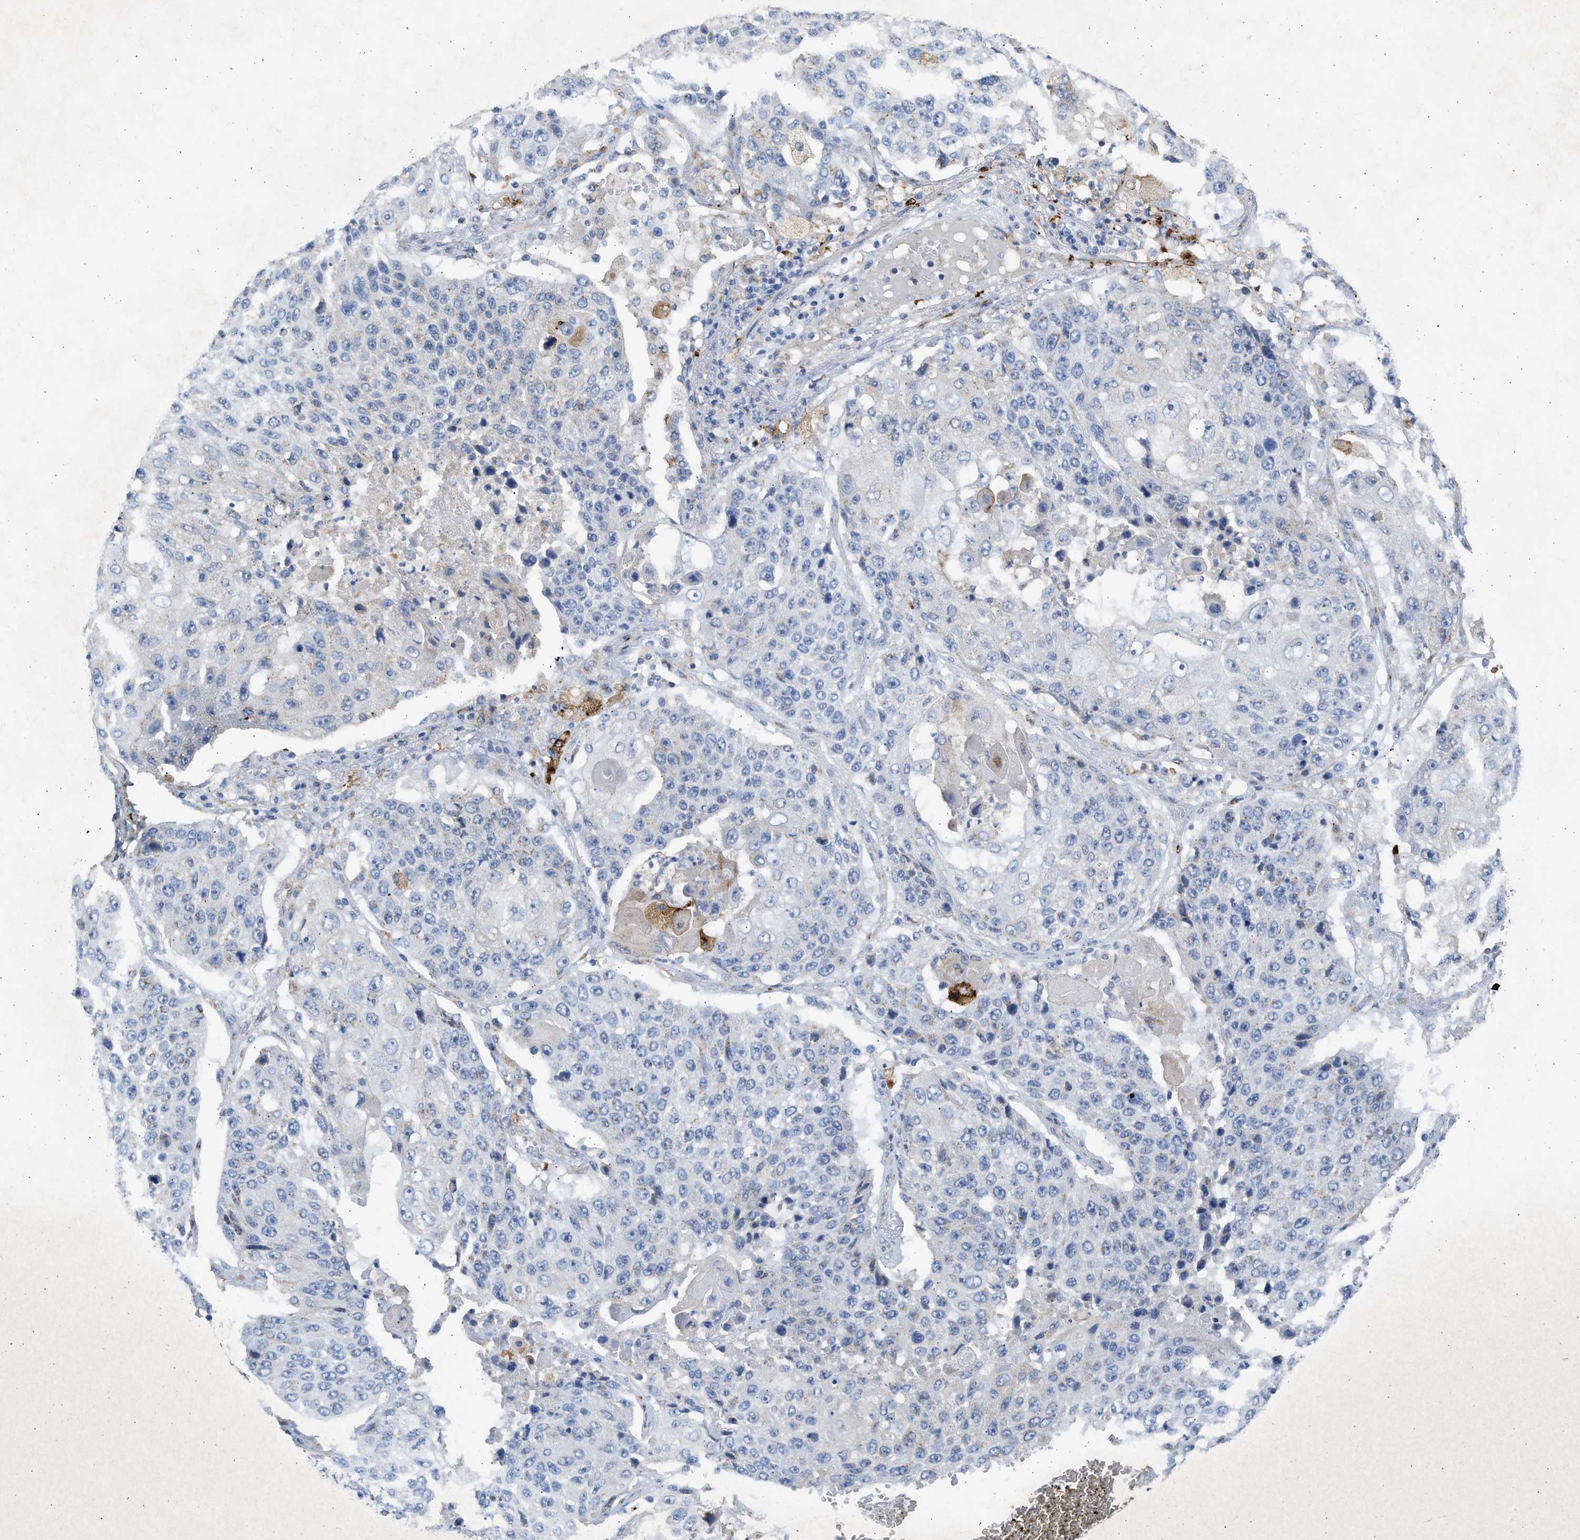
{"staining": {"intensity": "negative", "quantity": "none", "location": "none"}, "tissue": "lung cancer", "cell_type": "Tumor cells", "image_type": "cancer", "snomed": [{"axis": "morphology", "description": "Squamous cell carcinoma, NOS"}, {"axis": "topography", "description": "Lung"}], "caption": "Human squamous cell carcinoma (lung) stained for a protein using IHC reveals no positivity in tumor cells.", "gene": "IPO8", "patient": {"sex": "male", "age": 61}}